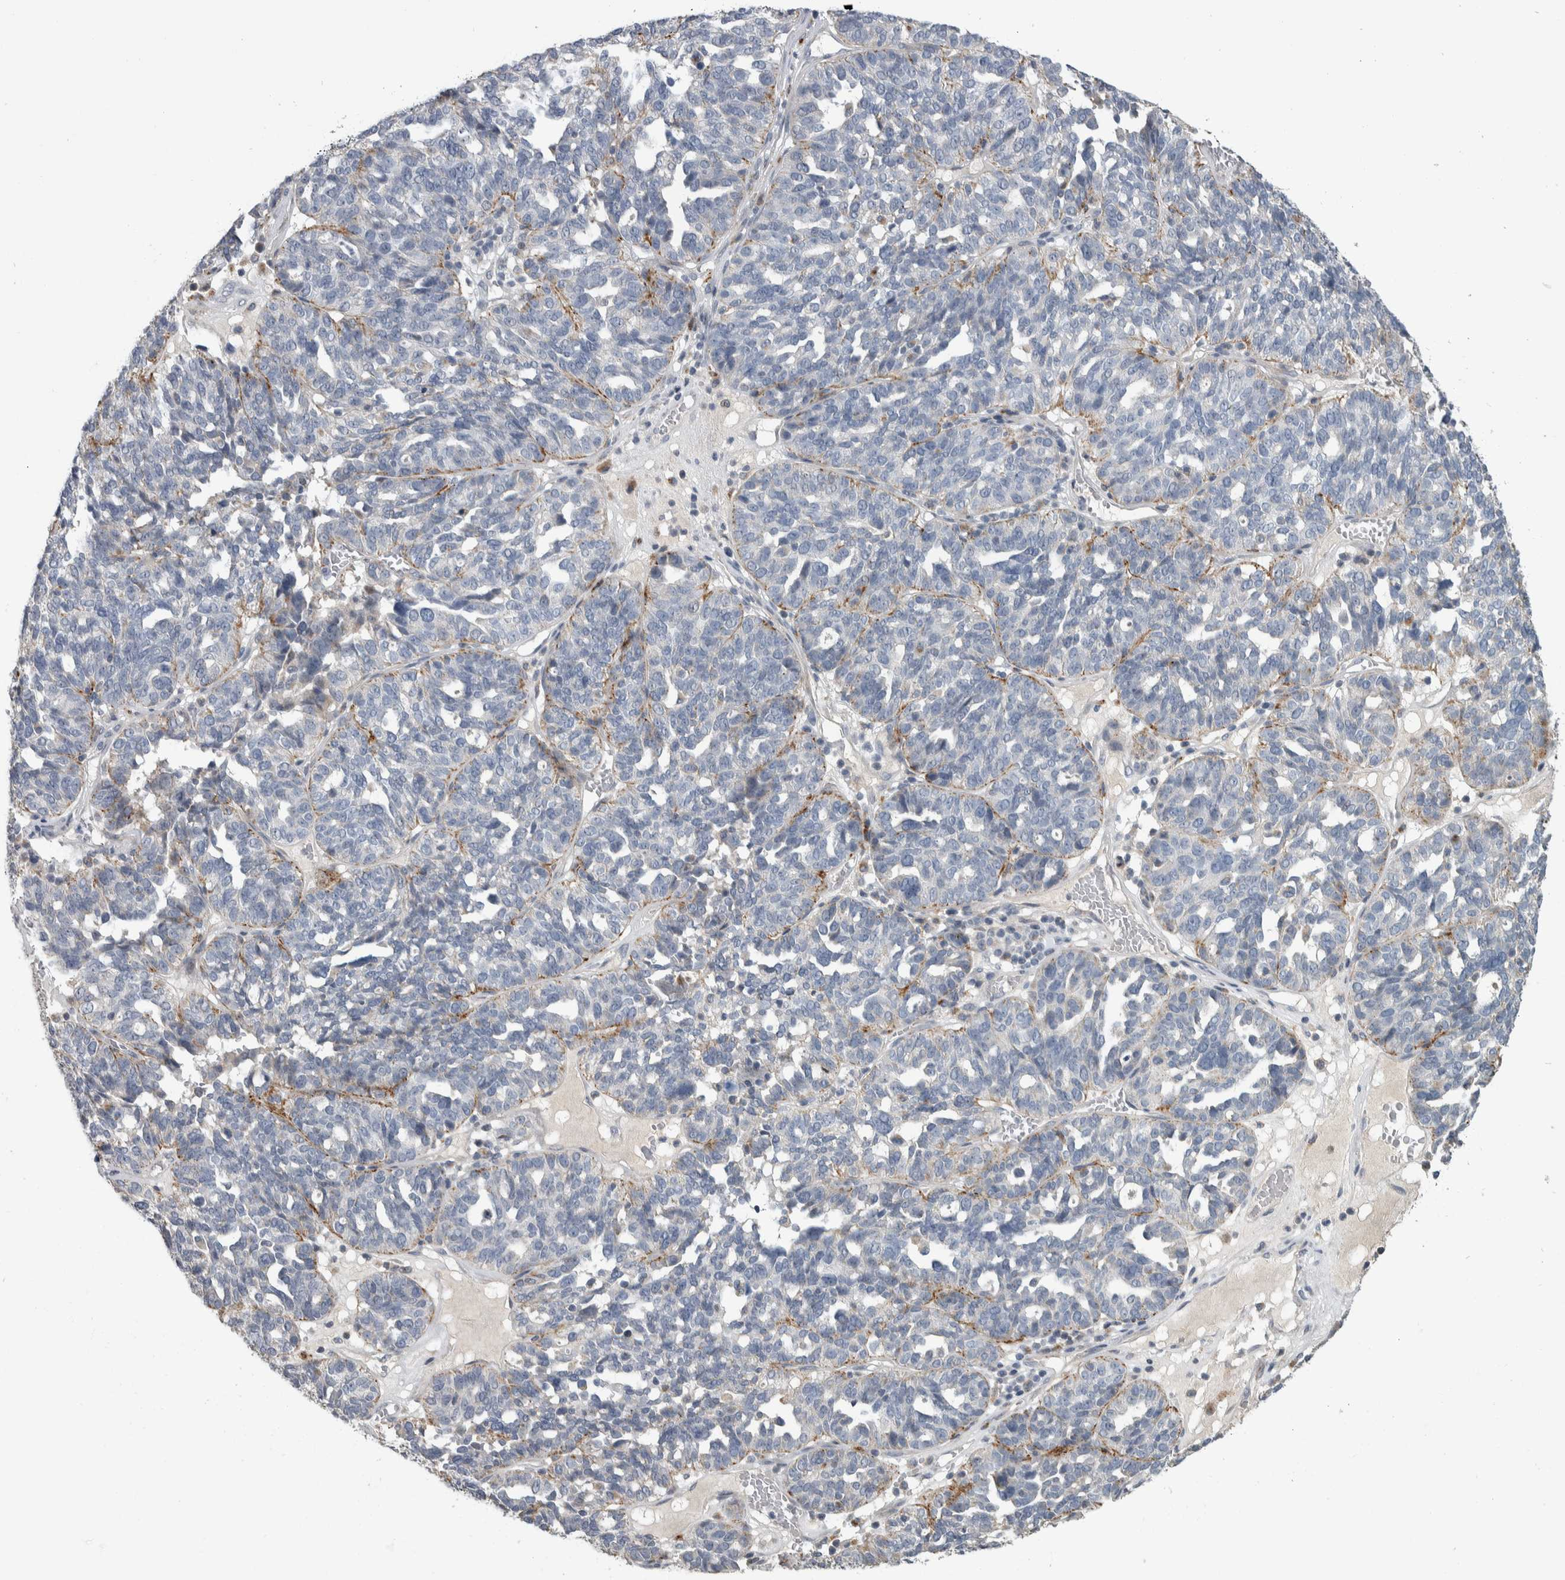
{"staining": {"intensity": "moderate", "quantity": "<25%", "location": "cytoplasmic/membranous"}, "tissue": "ovarian cancer", "cell_type": "Tumor cells", "image_type": "cancer", "snomed": [{"axis": "morphology", "description": "Cystadenocarcinoma, serous, NOS"}, {"axis": "topography", "description": "Ovary"}], "caption": "This micrograph exhibits ovarian serous cystadenocarcinoma stained with IHC to label a protein in brown. The cytoplasmic/membranous of tumor cells show moderate positivity for the protein. Nuclei are counter-stained blue.", "gene": "FAM83G", "patient": {"sex": "female", "age": 59}}